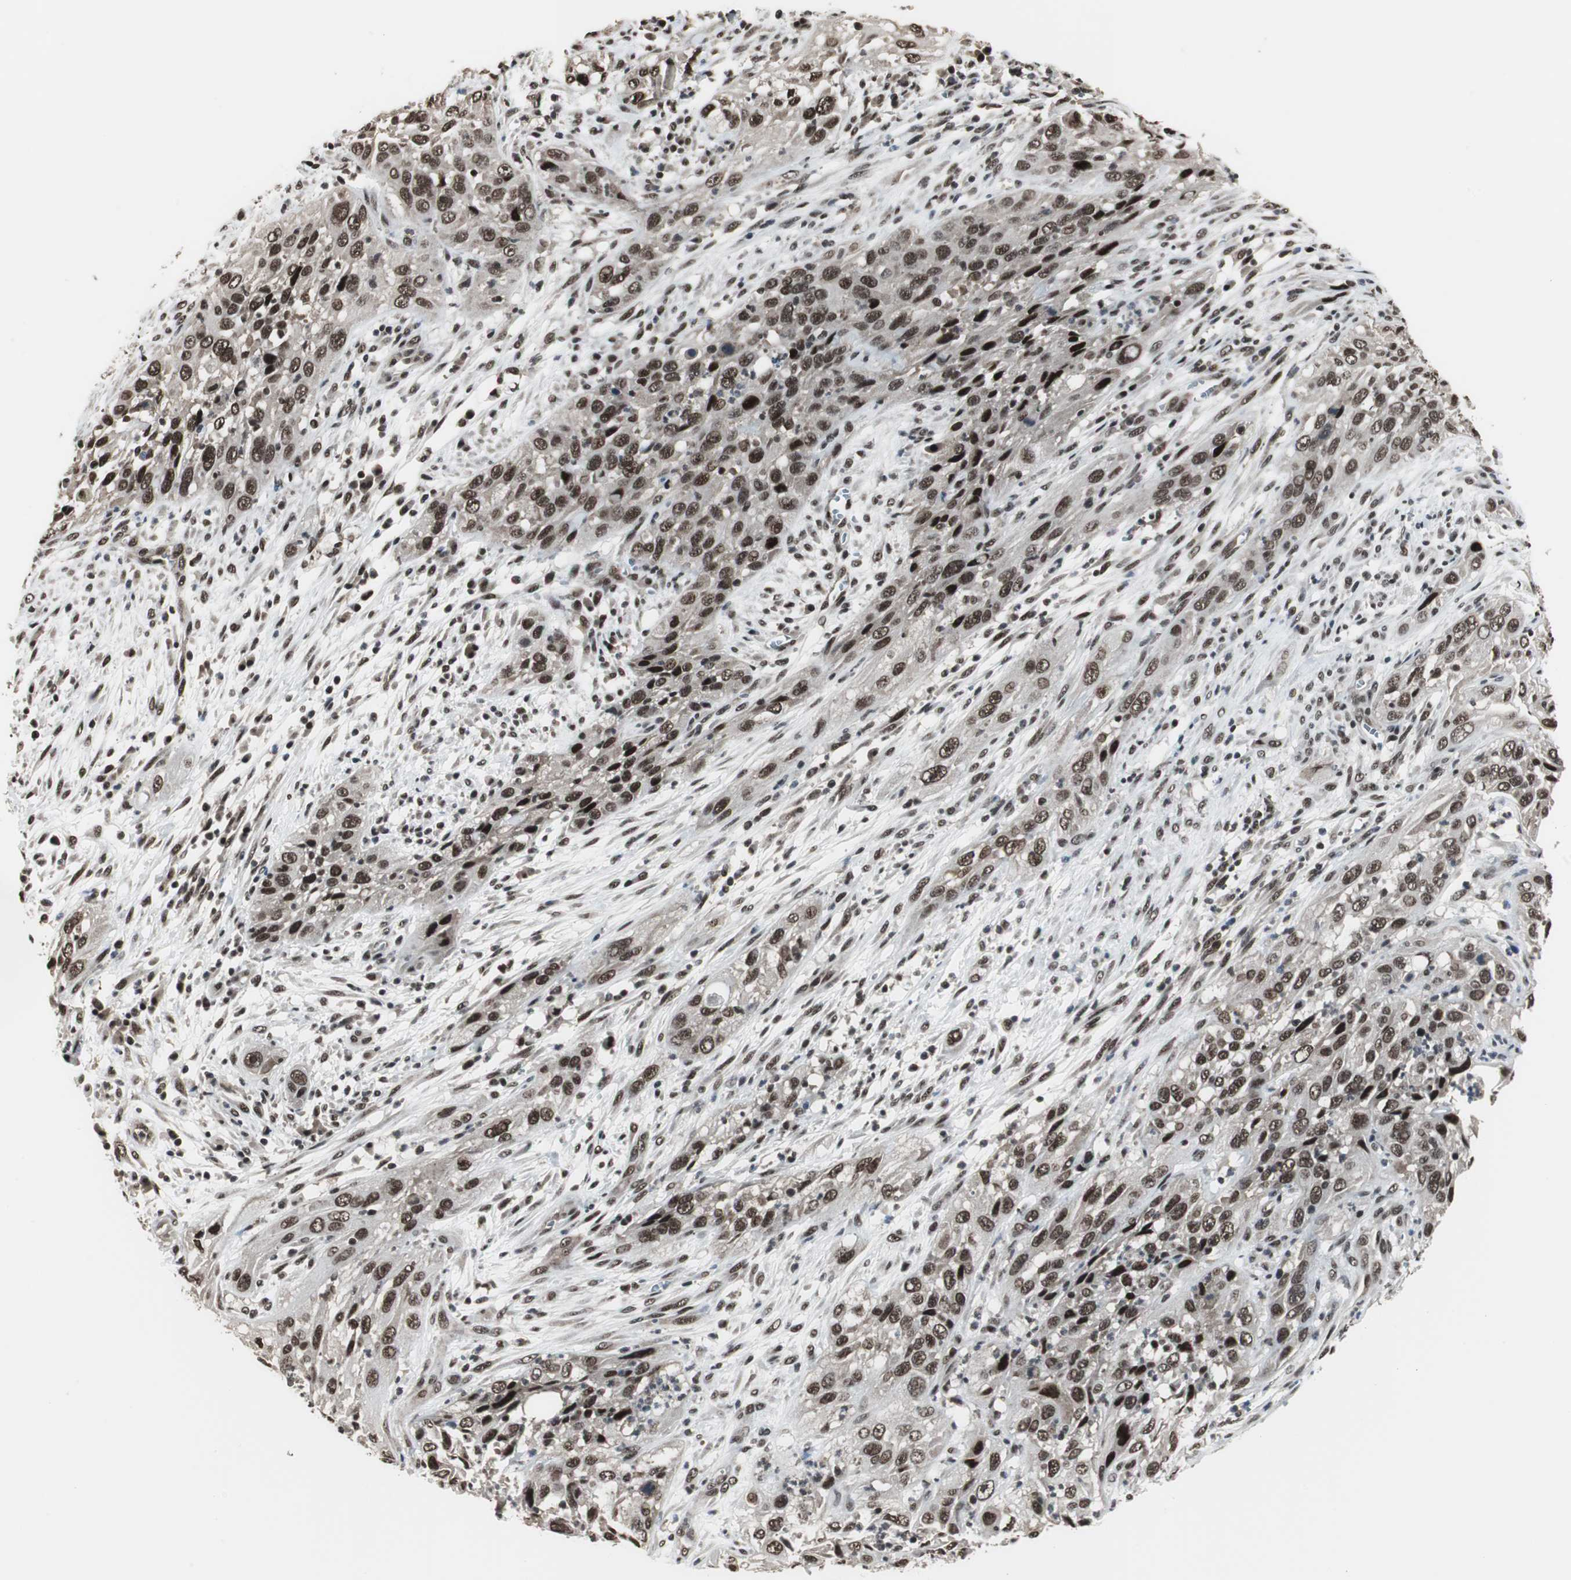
{"staining": {"intensity": "strong", "quantity": ">75%", "location": "nuclear"}, "tissue": "cervical cancer", "cell_type": "Tumor cells", "image_type": "cancer", "snomed": [{"axis": "morphology", "description": "Squamous cell carcinoma, NOS"}, {"axis": "topography", "description": "Cervix"}], "caption": "Strong nuclear protein positivity is present in about >75% of tumor cells in cervical cancer (squamous cell carcinoma).", "gene": "CDK9", "patient": {"sex": "female", "age": 32}}